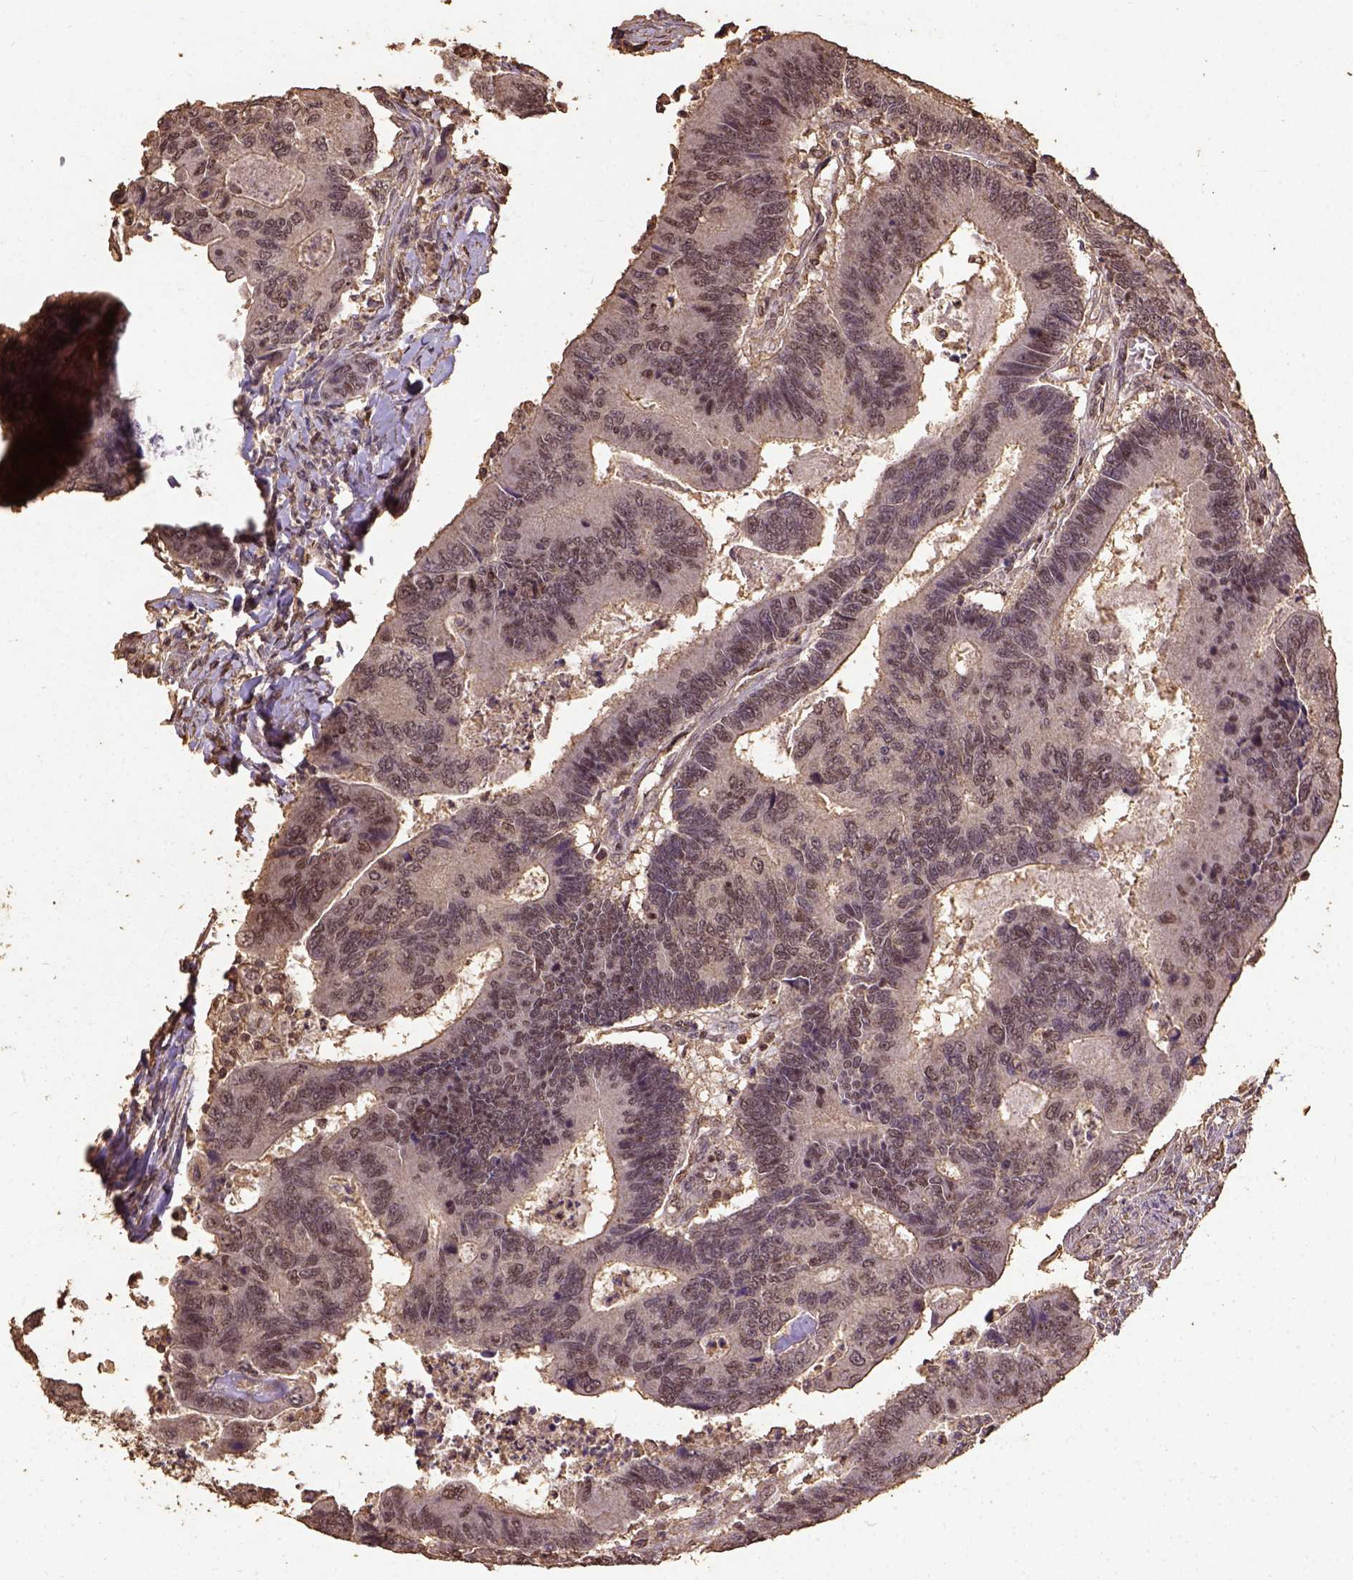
{"staining": {"intensity": "moderate", "quantity": "25%-75%", "location": "nuclear"}, "tissue": "colorectal cancer", "cell_type": "Tumor cells", "image_type": "cancer", "snomed": [{"axis": "morphology", "description": "Adenocarcinoma, NOS"}, {"axis": "topography", "description": "Colon"}], "caption": "Immunohistochemical staining of human colorectal cancer demonstrates moderate nuclear protein positivity in approximately 25%-75% of tumor cells.", "gene": "NACC1", "patient": {"sex": "female", "age": 67}}